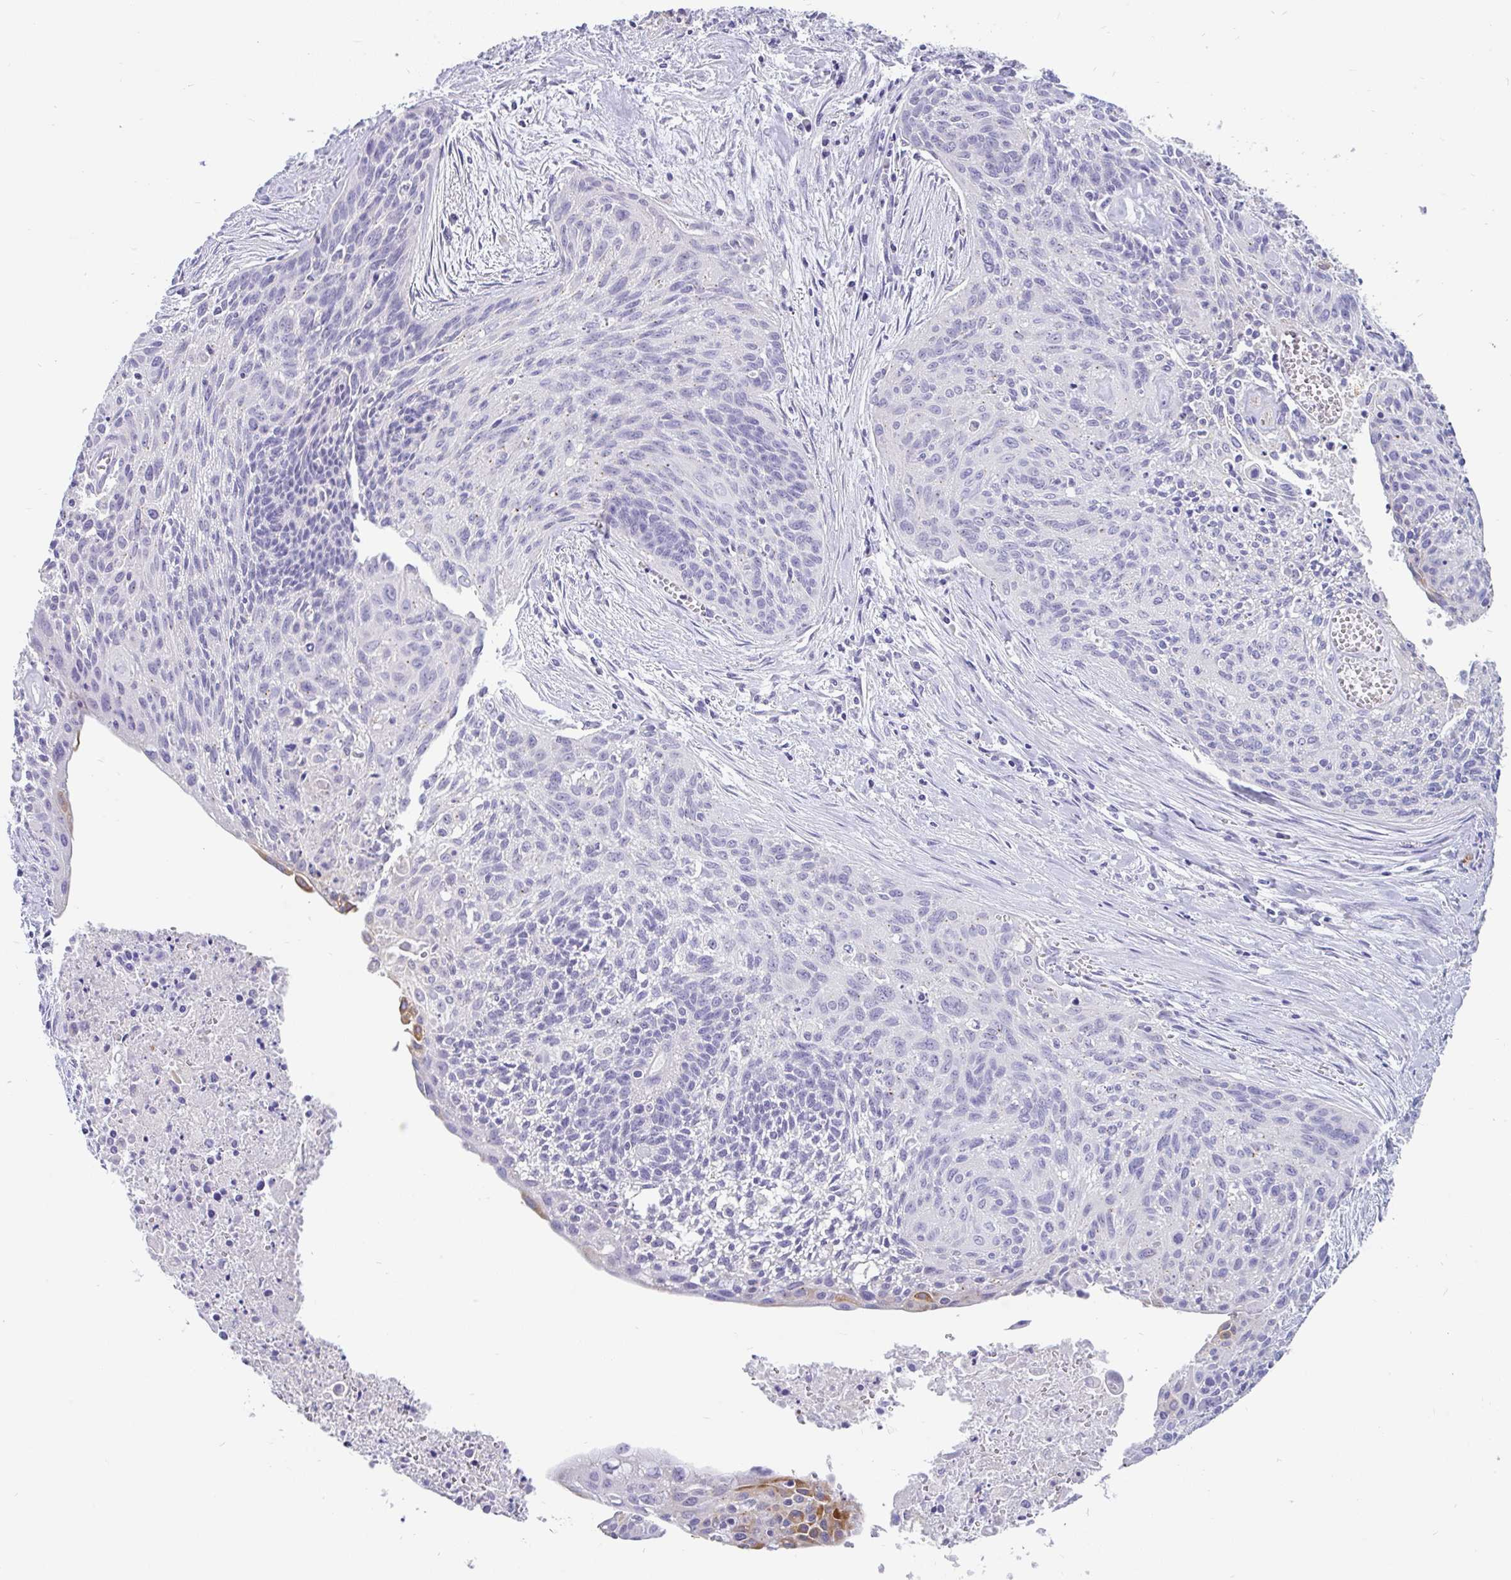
{"staining": {"intensity": "negative", "quantity": "none", "location": "none"}, "tissue": "cervical cancer", "cell_type": "Tumor cells", "image_type": "cancer", "snomed": [{"axis": "morphology", "description": "Squamous cell carcinoma, NOS"}, {"axis": "topography", "description": "Cervix"}], "caption": "This is an immunohistochemistry (IHC) image of cervical cancer (squamous cell carcinoma). There is no staining in tumor cells.", "gene": "INTS5", "patient": {"sex": "female", "age": 55}}